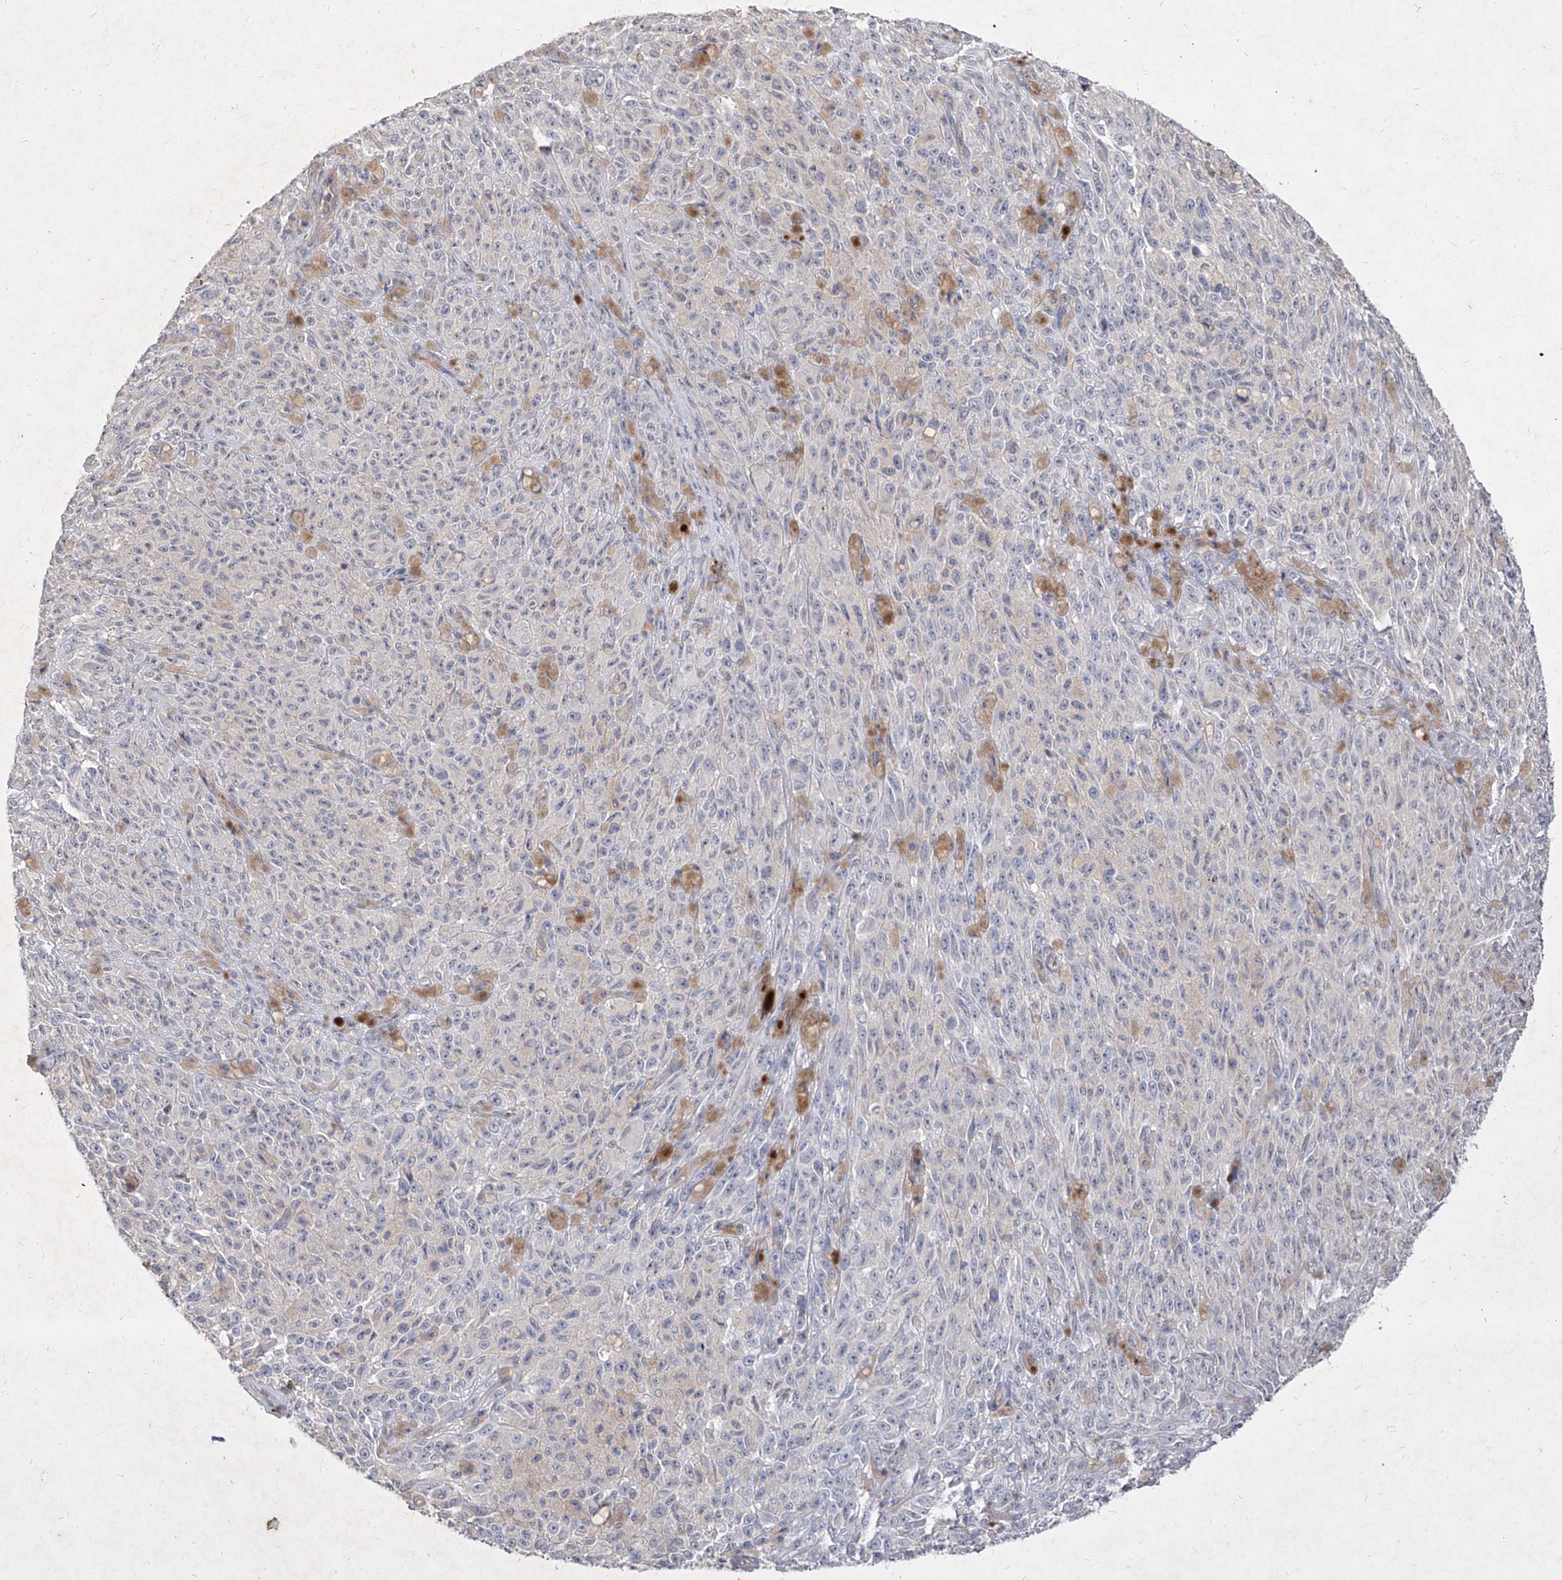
{"staining": {"intensity": "negative", "quantity": "none", "location": "none"}, "tissue": "melanoma", "cell_type": "Tumor cells", "image_type": "cancer", "snomed": [{"axis": "morphology", "description": "Malignant melanoma, NOS"}, {"axis": "topography", "description": "Skin"}], "caption": "Immunohistochemical staining of human melanoma exhibits no significant staining in tumor cells.", "gene": "C4A", "patient": {"sex": "female", "age": 82}}